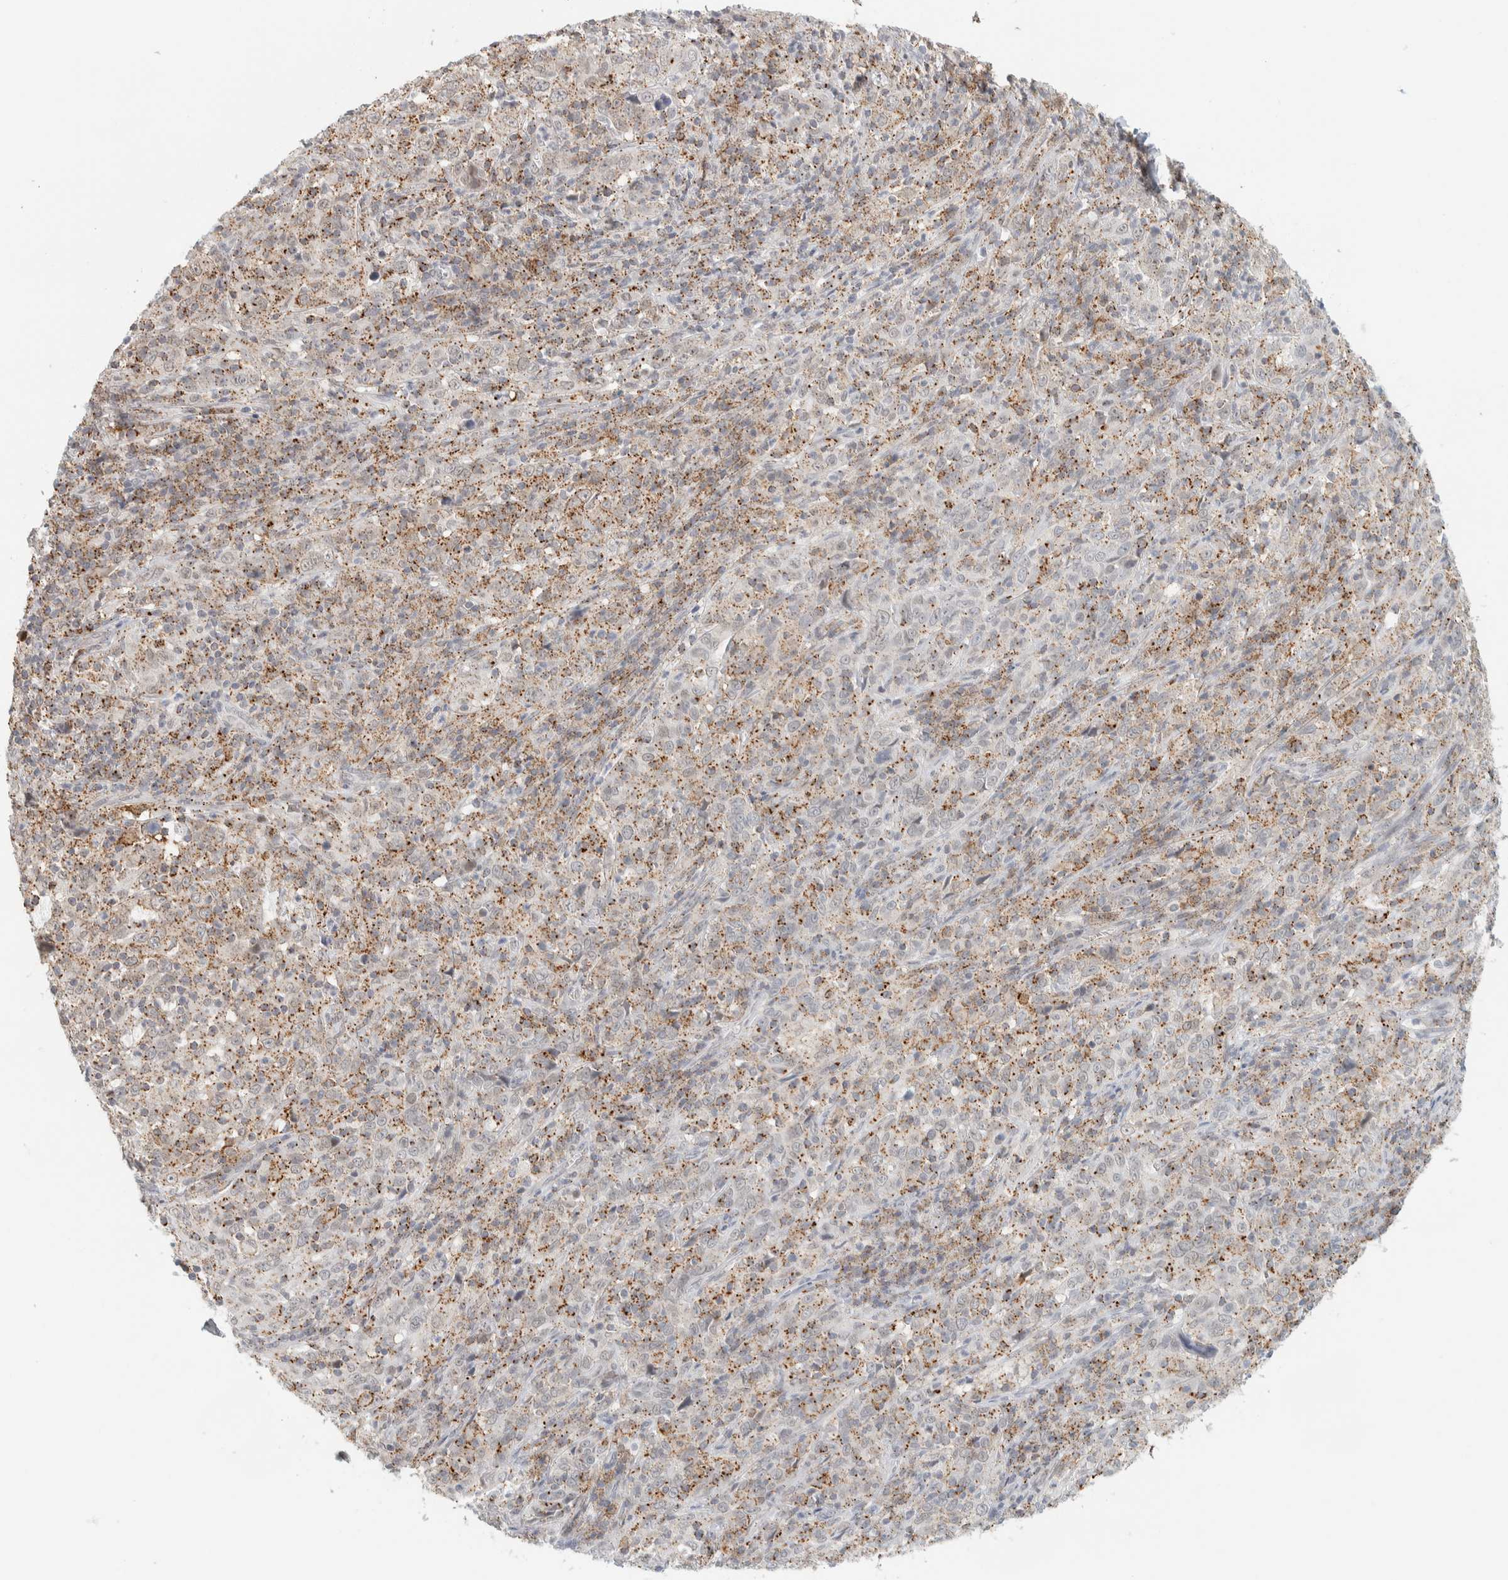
{"staining": {"intensity": "weak", "quantity": ">75%", "location": "cytoplasmic/membranous"}, "tissue": "cervical cancer", "cell_type": "Tumor cells", "image_type": "cancer", "snomed": [{"axis": "morphology", "description": "Squamous cell carcinoma, NOS"}, {"axis": "topography", "description": "Cervix"}], "caption": "Weak cytoplasmic/membranous protein staining is seen in approximately >75% of tumor cells in squamous cell carcinoma (cervical). Ihc stains the protein in brown and the nuclei are stained blue.", "gene": "CDH17", "patient": {"sex": "female", "age": 46}}